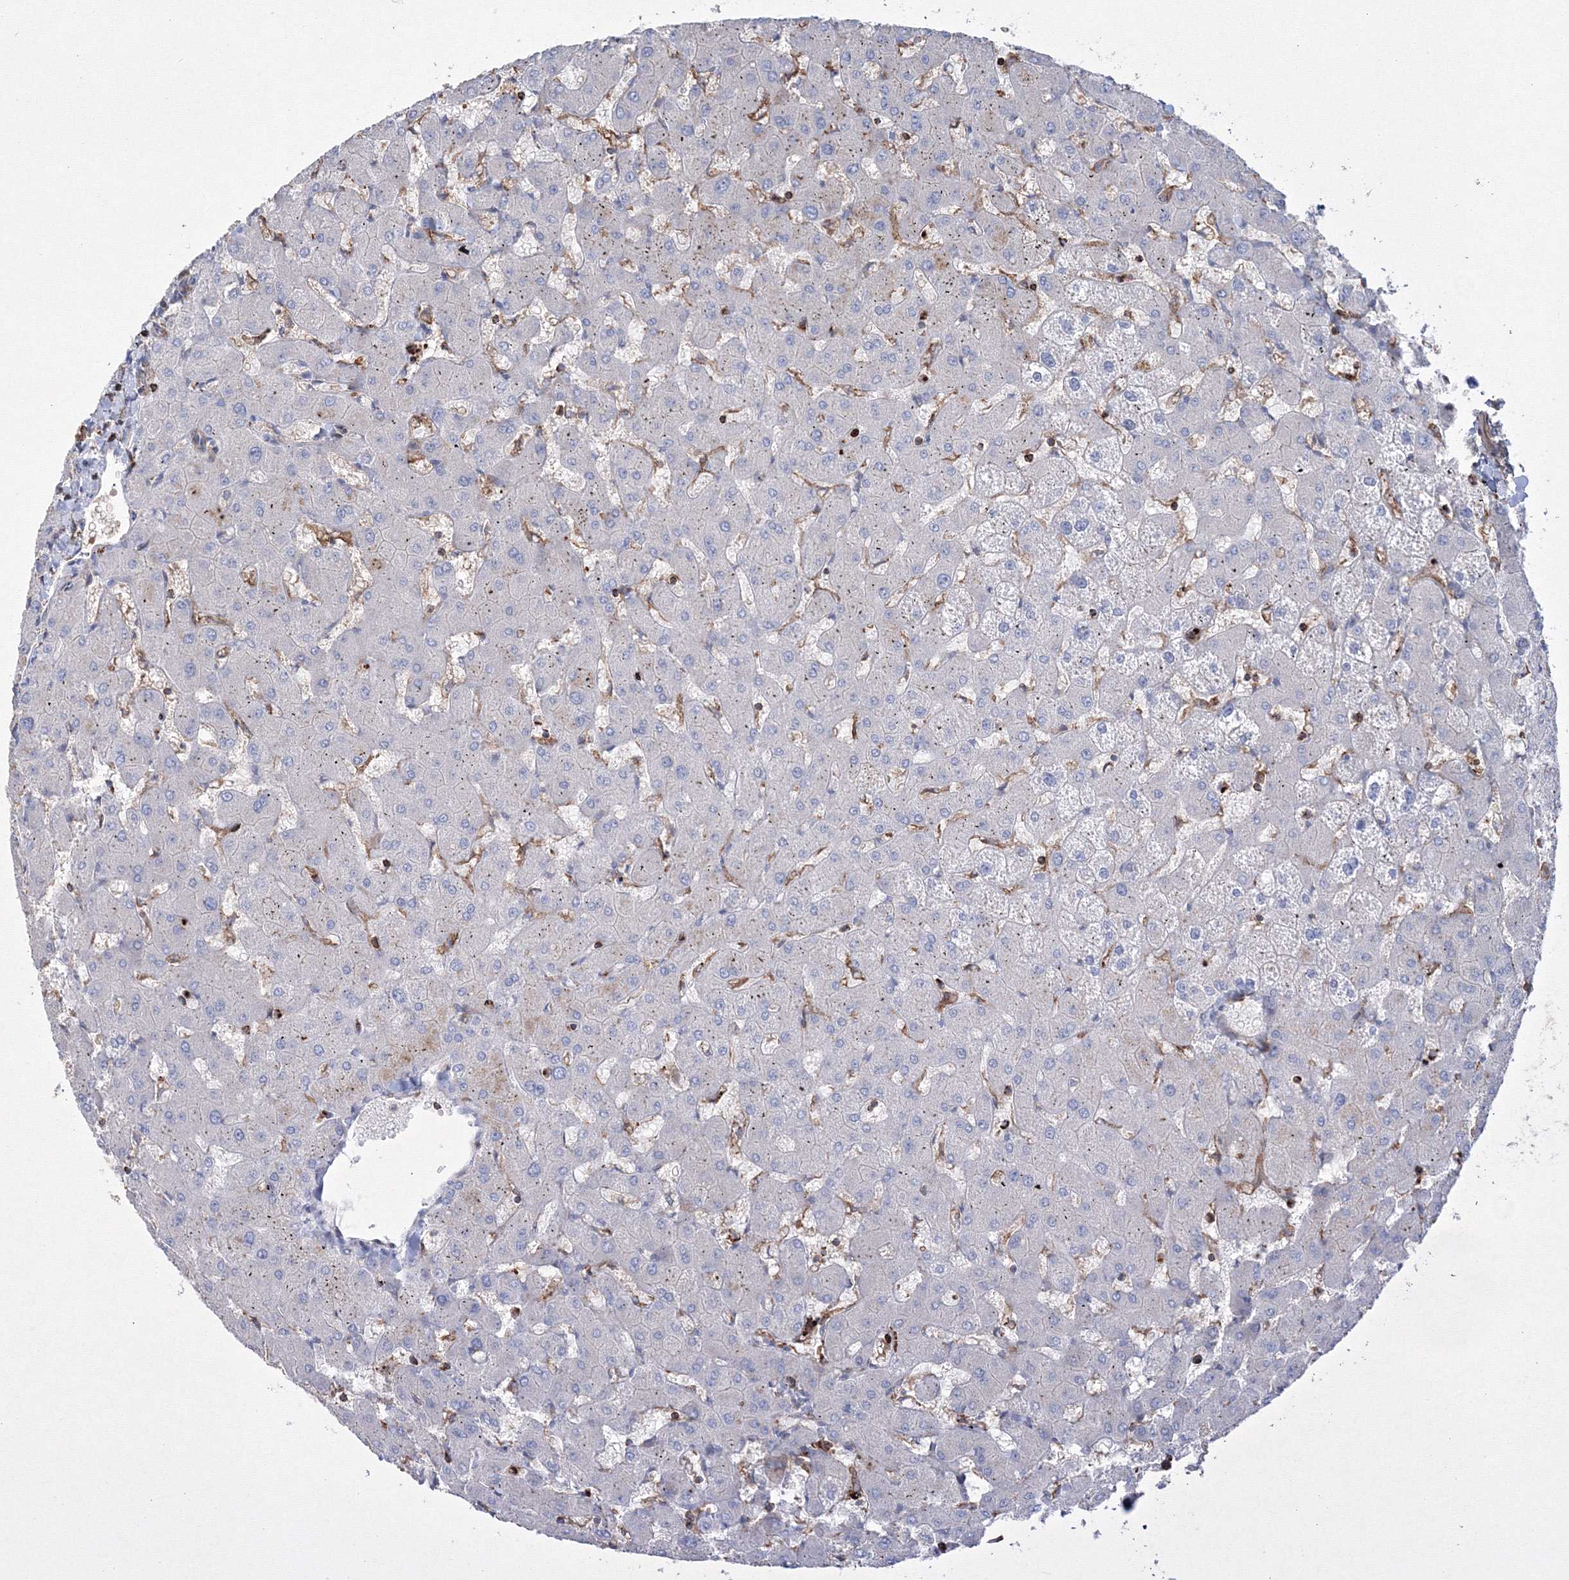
{"staining": {"intensity": "negative", "quantity": "none", "location": "none"}, "tissue": "liver", "cell_type": "Cholangiocytes", "image_type": "normal", "snomed": [{"axis": "morphology", "description": "Normal tissue, NOS"}, {"axis": "topography", "description": "Liver"}], "caption": "Human liver stained for a protein using immunohistochemistry (IHC) displays no positivity in cholangiocytes.", "gene": "GPR82", "patient": {"sex": "female", "age": 63}}